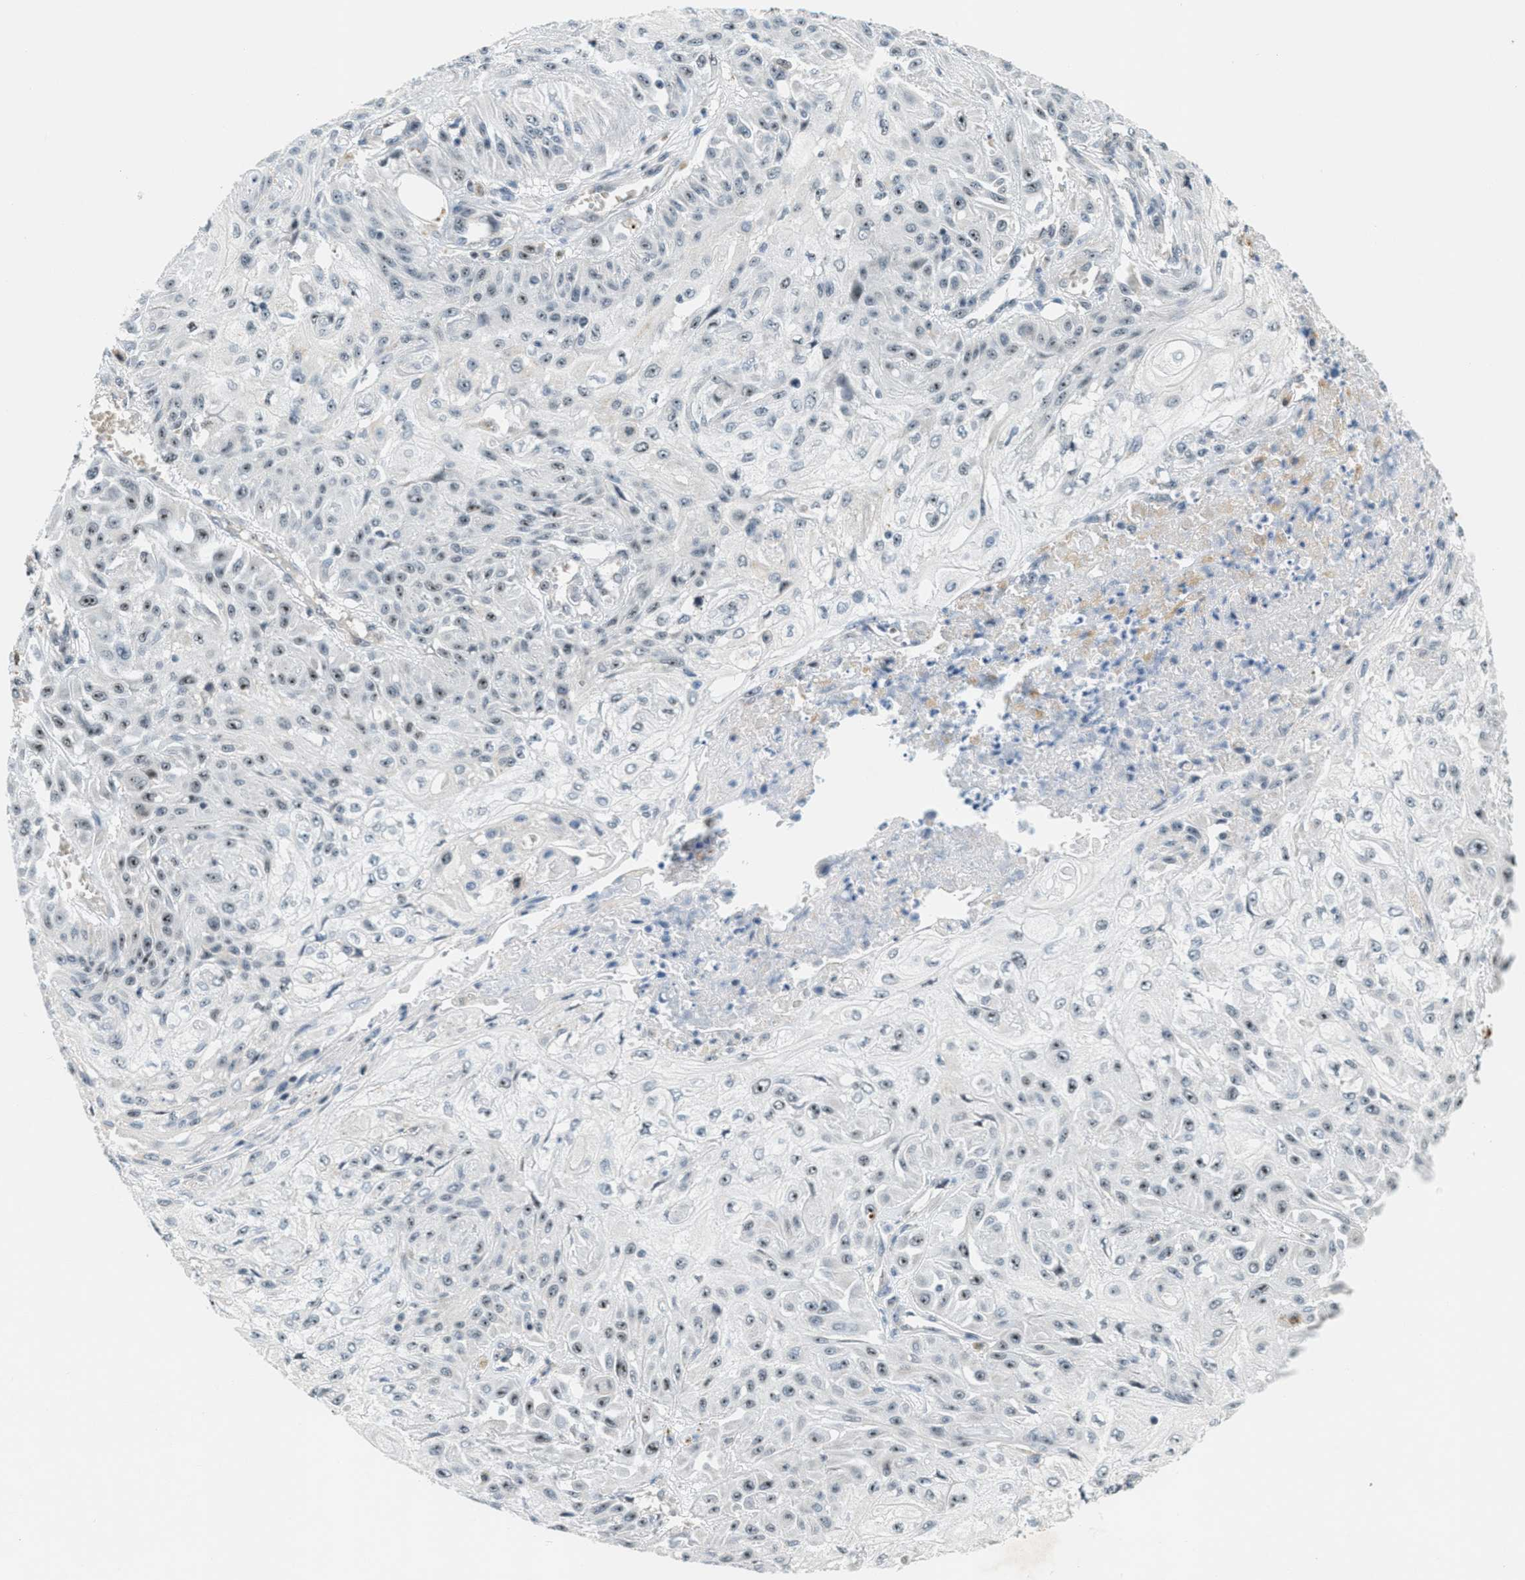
{"staining": {"intensity": "moderate", "quantity": "<25%", "location": "nuclear"}, "tissue": "skin cancer", "cell_type": "Tumor cells", "image_type": "cancer", "snomed": [{"axis": "morphology", "description": "Squamous cell carcinoma, NOS"}, {"axis": "morphology", "description": "Squamous cell carcinoma, metastatic, NOS"}, {"axis": "topography", "description": "Skin"}, {"axis": "topography", "description": "Lymph node"}], "caption": "Protein staining of metastatic squamous cell carcinoma (skin) tissue reveals moderate nuclear staining in about <25% of tumor cells.", "gene": "DDX47", "patient": {"sex": "male", "age": 75}}